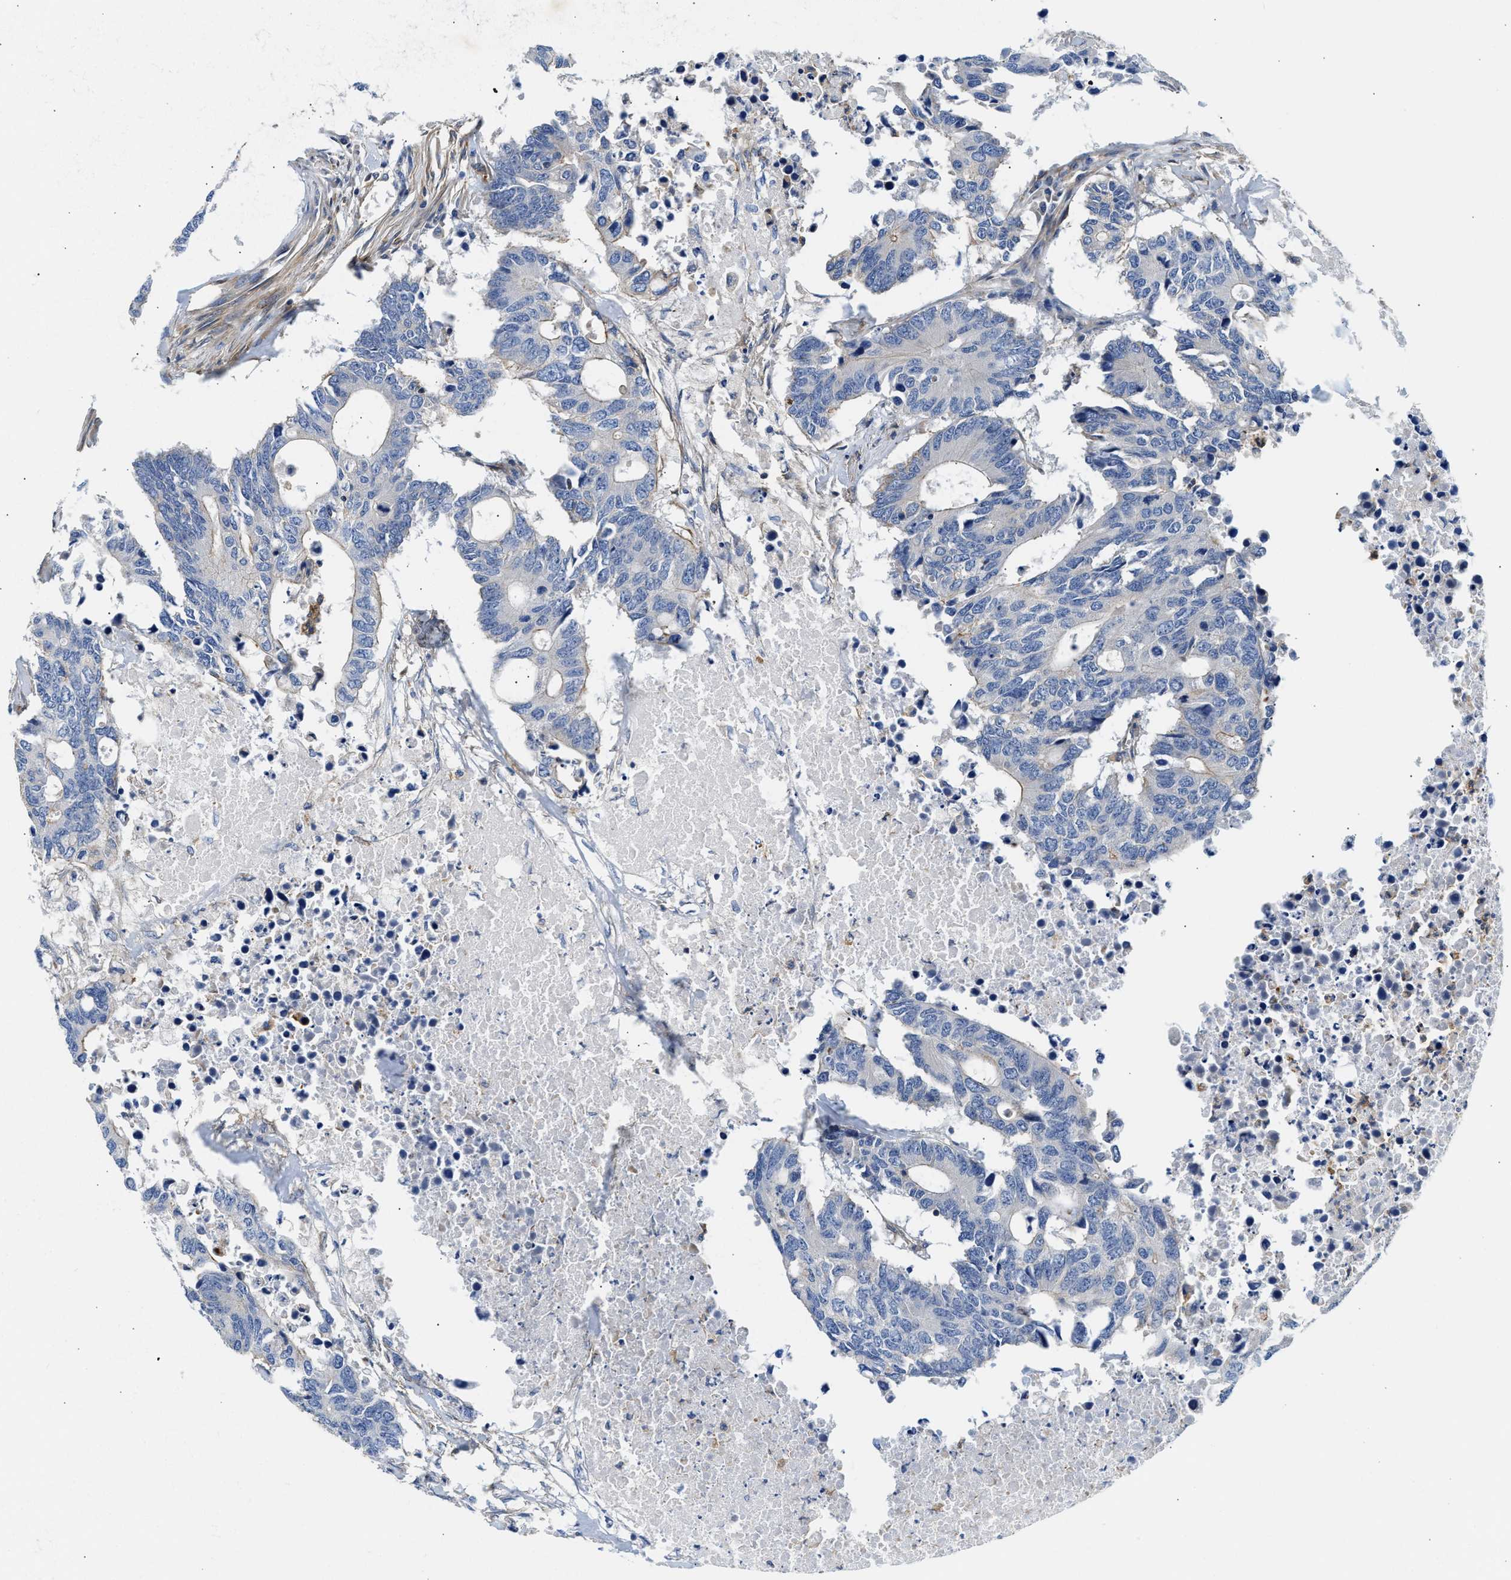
{"staining": {"intensity": "weak", "quantity": "<25%", "location": "cytoplasmic/membranous"}, "tissue": "colorectal cancer", "cell_type": "Tumor cells", "image_type": "cancer", "snomed": [{"axis": "morphology", "description": "Adenocarcinoma, NOS"}, {"axis": "topography", "description": "Colon"}], "caption": "Tumor cells are negative for protein expression in human colorectal cancer.", "gene": "SAMD9L", "patient": {"sex": "male", "age": 71}}